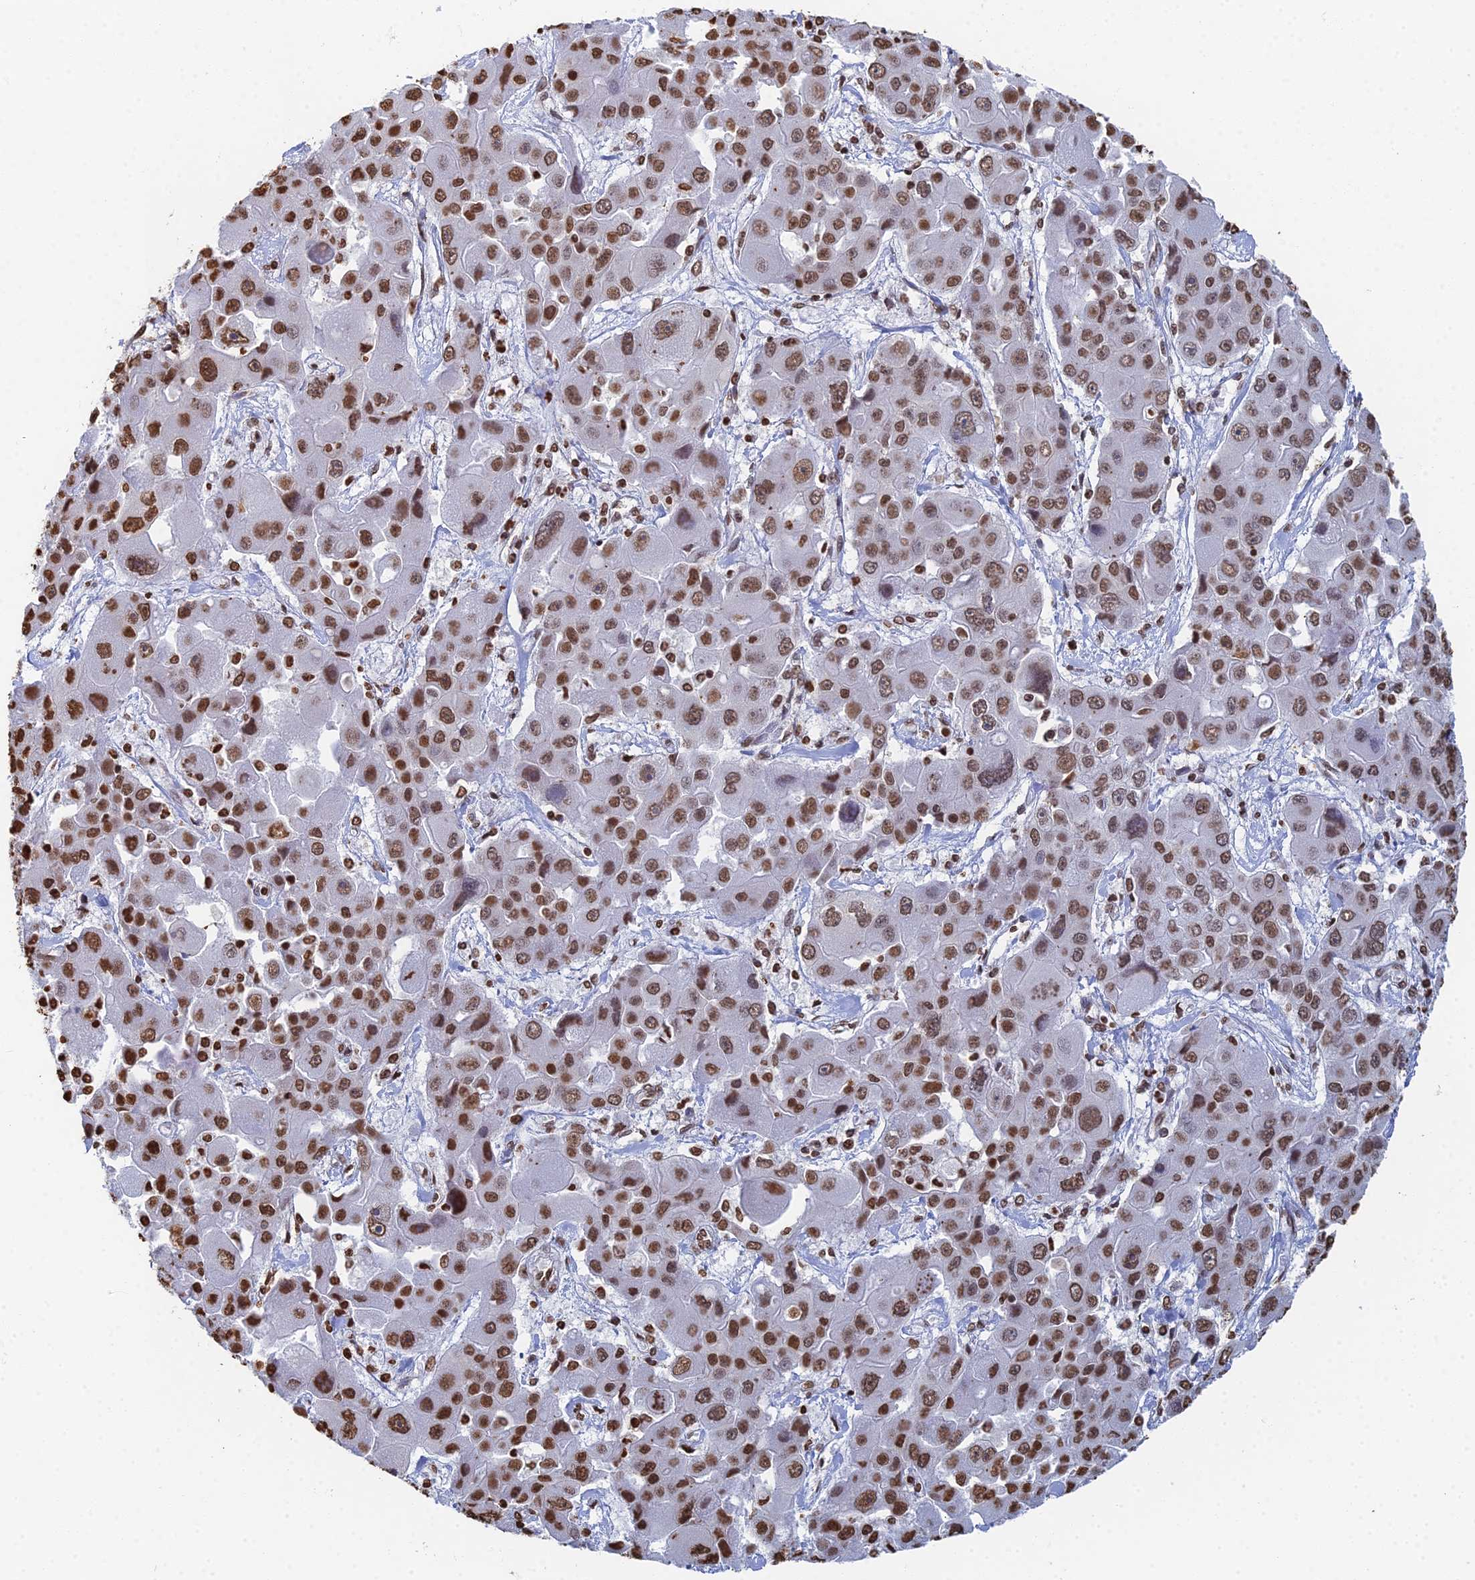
{"staining": {"intensity": "moderate", "quantity": ">75%", "location": "nuclear"}, "tissue": "liver cancer", "cell_type": "Tumor cells", "image_type": "cancer", "snomed": [{"axis": "morphology", "description": "Cholangiocarcinoma"}, {"axis": "topography", "description": "Liver"}], "caption": "High-power microscopy captured an immunohistochemistry histopathology image of cholangiocarcinoma (liver), revealing moderate nuclear positivity in approximately >75% of tumor cells.", "gene": "GBP3", "patient": {"sex": "male", "age": 67}}